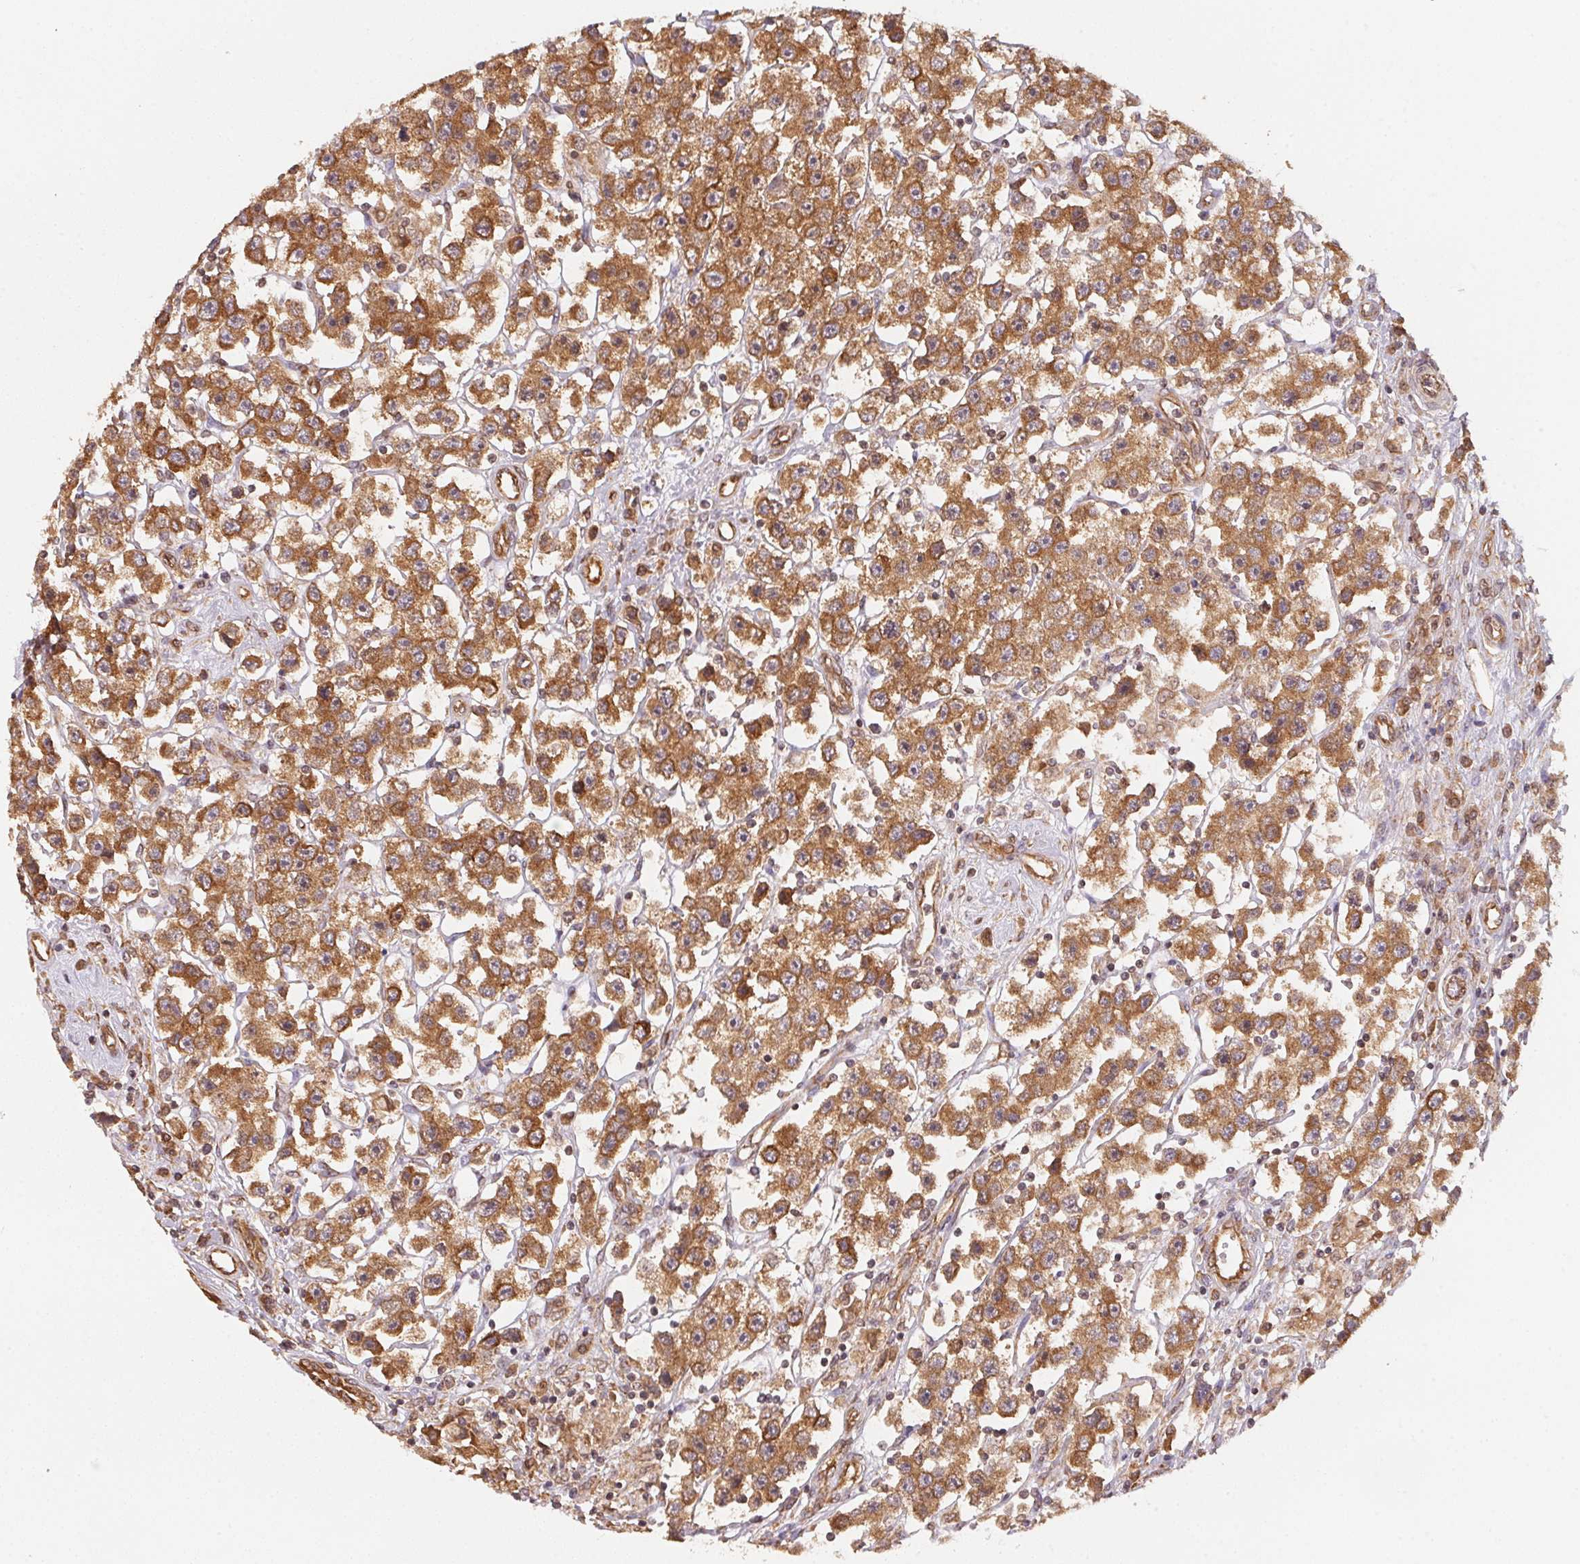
{"staining": {"intensity": "moderate", "quantity": ">75%", "location": "cytoplasmic/membranous"}, "tissue": "testis cancer", "cell_type": "Tumor cells", "image_type": "cancer", "snomed": [{"axis": "morphology", "description": "Seminoma, NOS"}, {"axis": "topography", "description": "Testis"}], "caption": "Testis cancer (seminoma) was stained to show a protein in brown. There is medium levels of moderate cytoplasmic/membranous positivity in about >75% of tumor cells. Using DAB (3,3'-diaminobenzidine) (brown) and hematoxylin (blue) stains, captured at high magnification using brightfield microscopy.", "gene": "STRN4", "patient": {"sex": "male", "age": 45}}